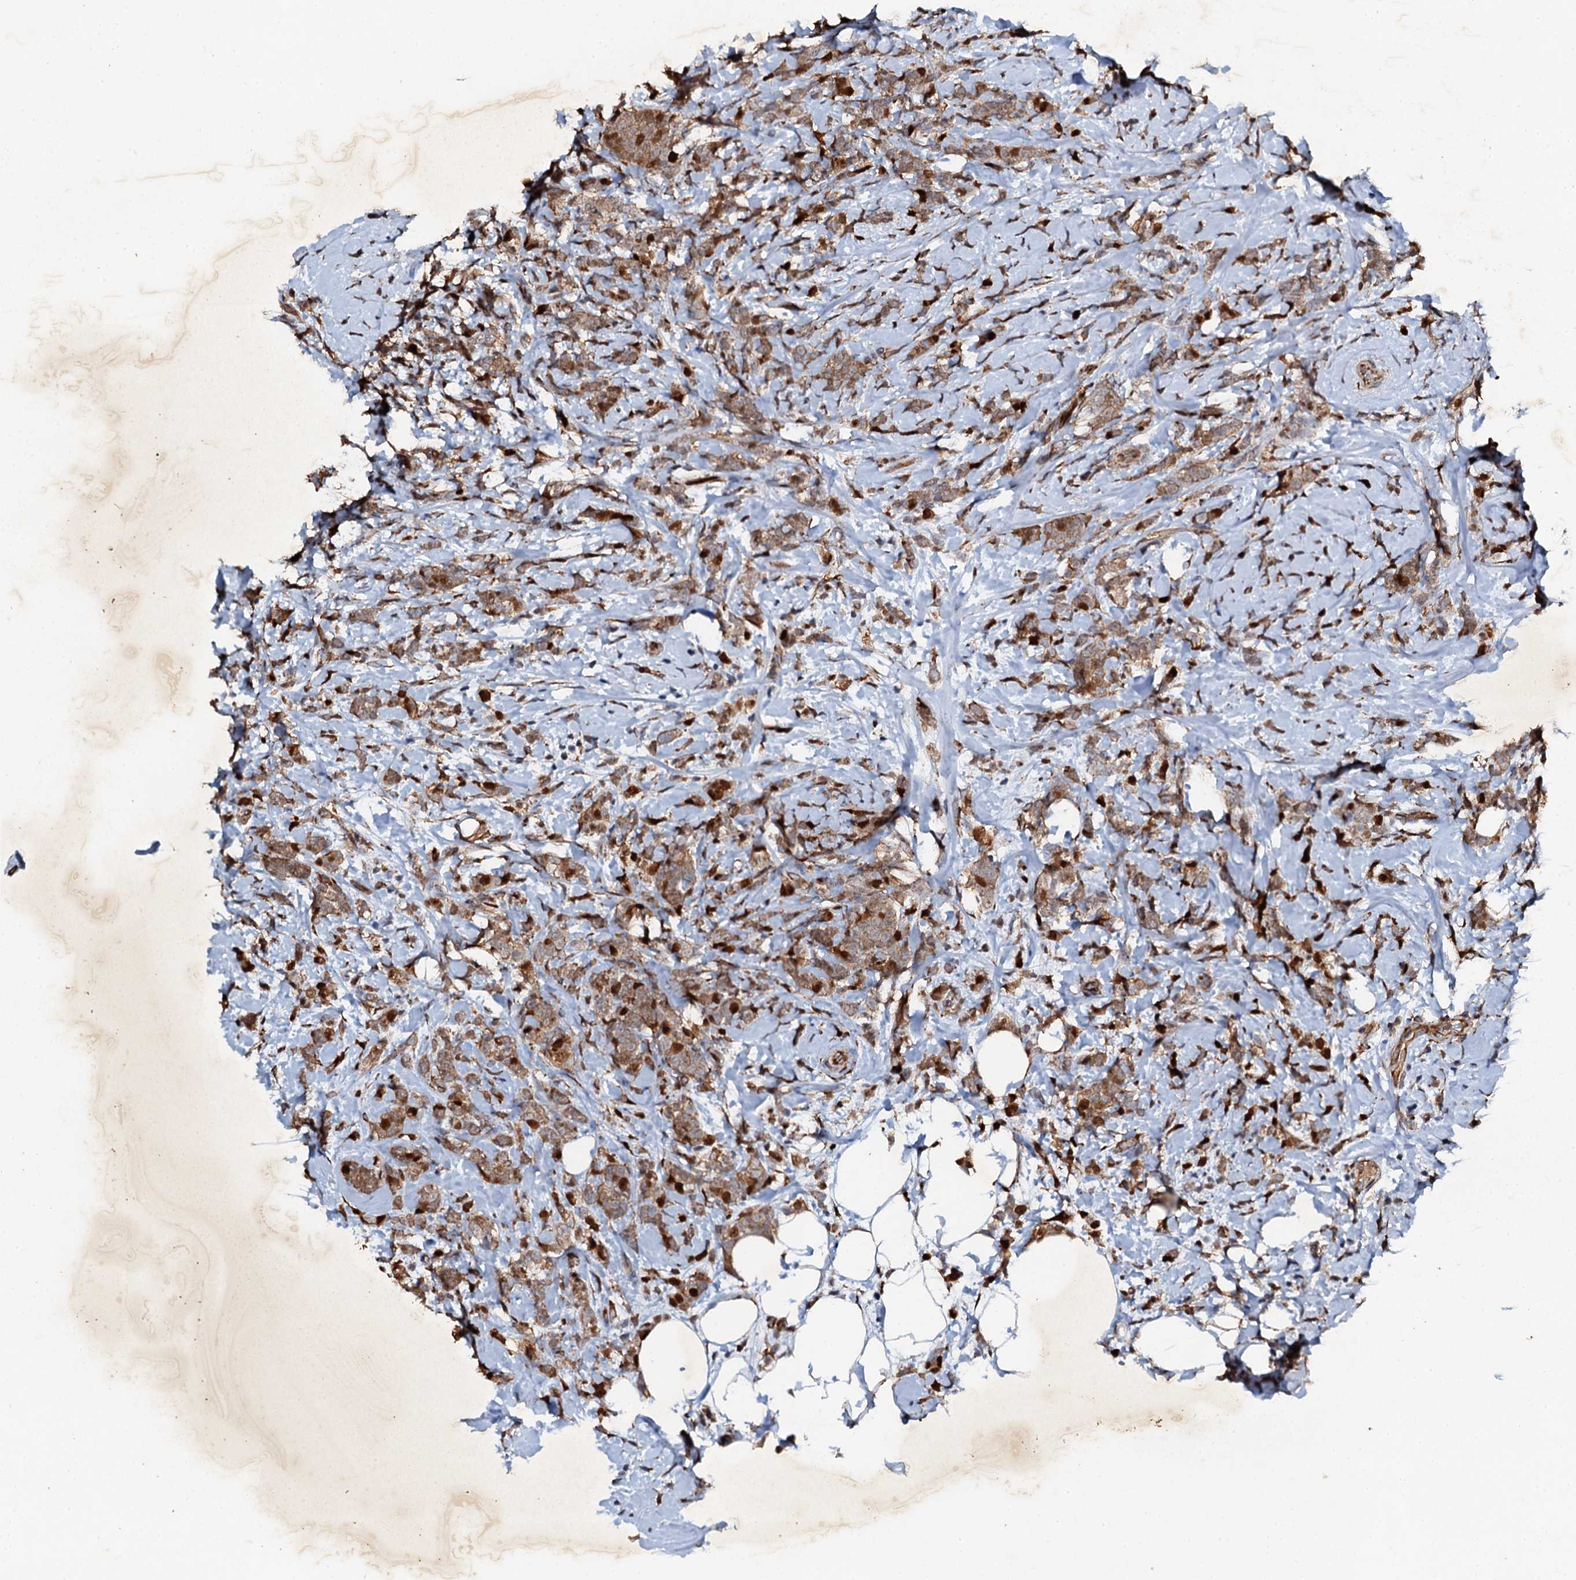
{"staining": {"intensity": "moderate", "quantity": ">75%", "location": "cytoplasmic/membranous,nuclear"}, "tissue": "breast cancer", "cell_type": "Tumor cells", "image_type": "cancer", "snomed": [{"axis": "morphology", "description": "Lobular carcinoma"}, {"axis": "topography", "description": "Breast"}], "caption": "Immunohistochemistry (IHC) (DAB) staining of human breast cancer demonstrates moderate cytoplasmic/membranous and nuclear protein positivity in about >75% of tumor cells.", "gene": "ADAMTS10", "patient": {"sex": "female", "age": 58}}